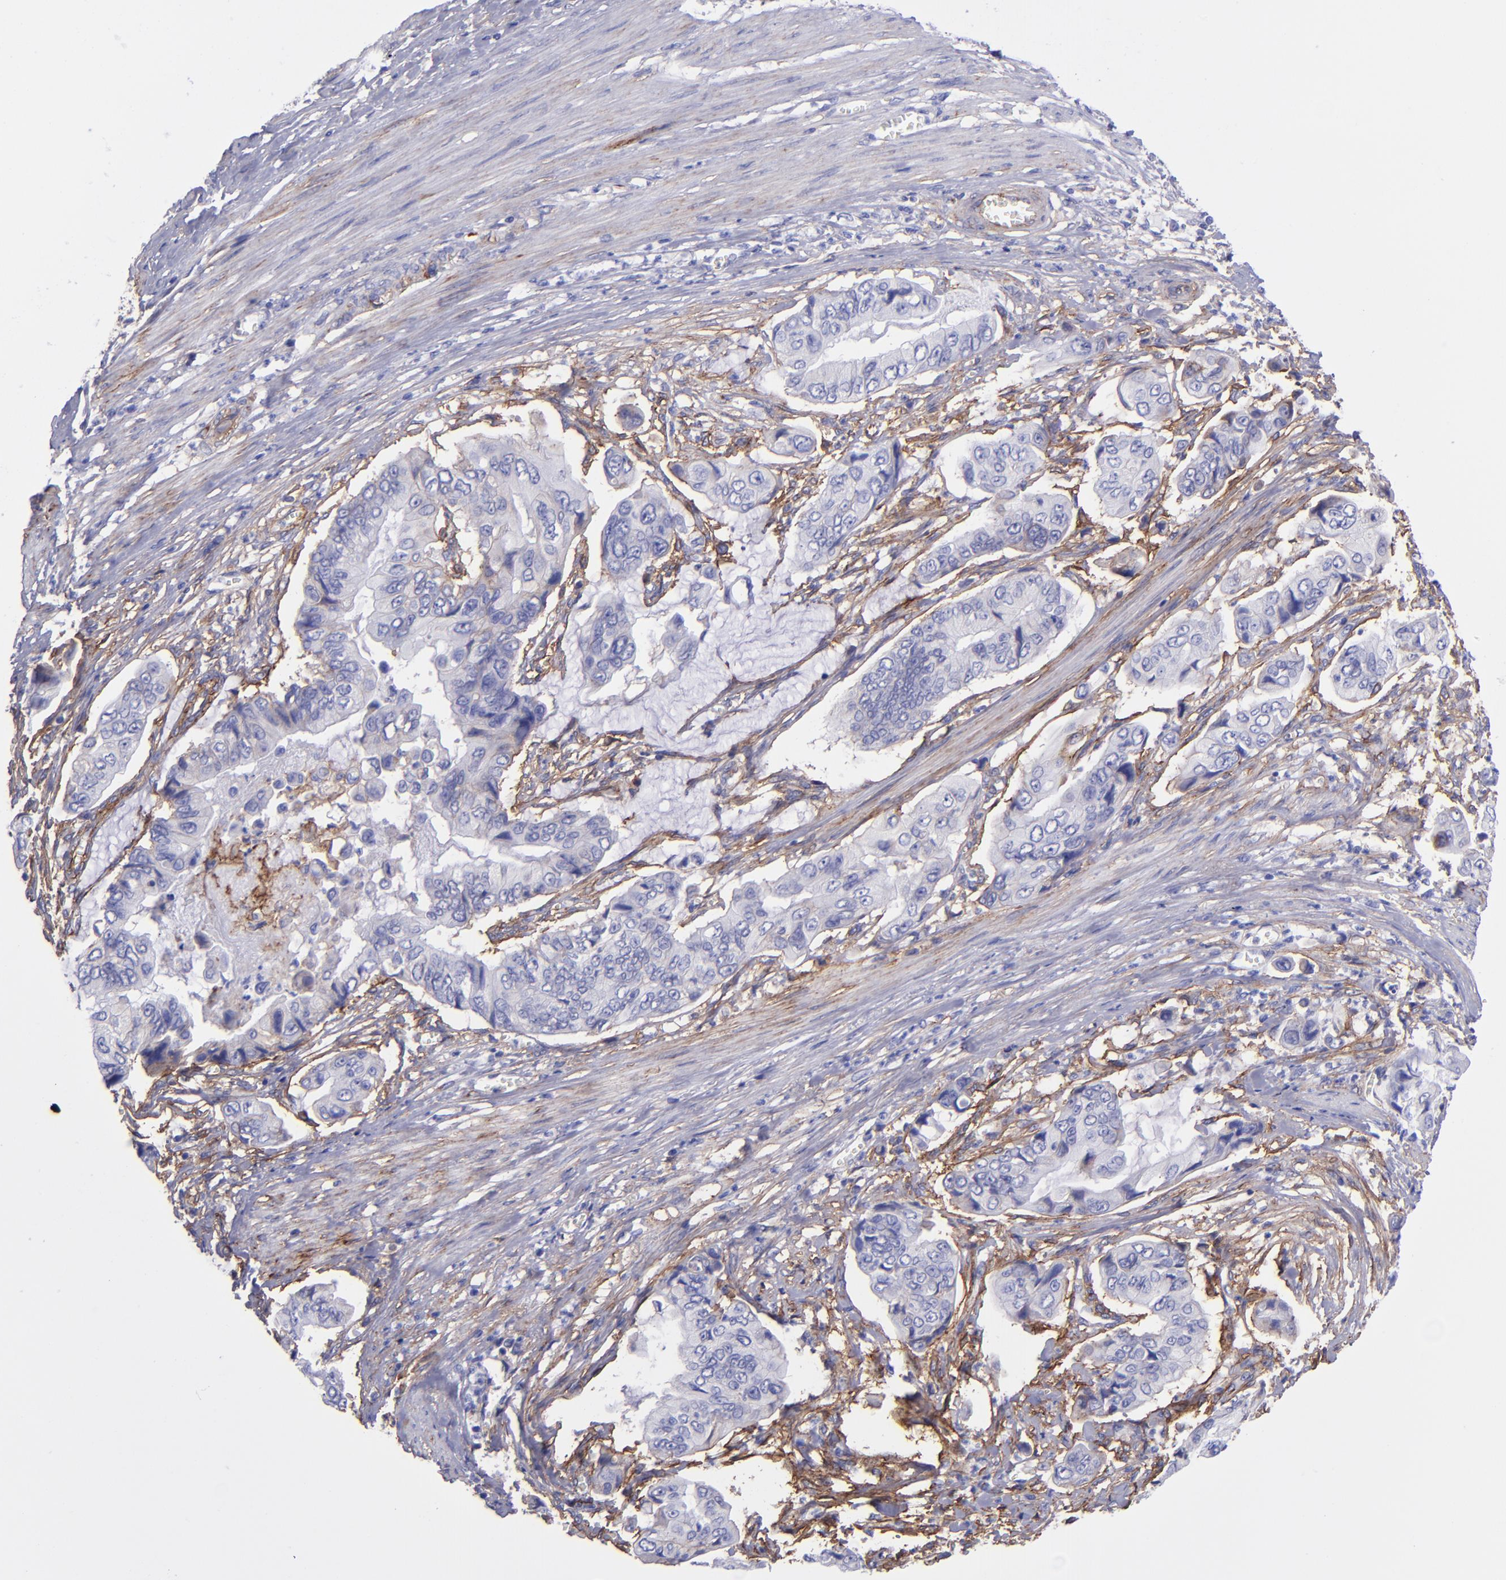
{"staining": {"intensity": "negative", "quantity": "none", "location": "none"}, "tissue": "stomach cancer", "cell_type": "Tumor cells", "image_type": "cancer", "snomed": [{"axis": "morphology", "description": "Adenocarcinoma, NOS"}, {"axis": "topography", "description": "Stomach, upper"}], "caption": "Human stomach cancer (adenocarcinoma) stained for a protein using IHC exhibits no expression in tumor cells.", "gene": "ITGAV", "patient": {"sex": "male", "age": 80}}